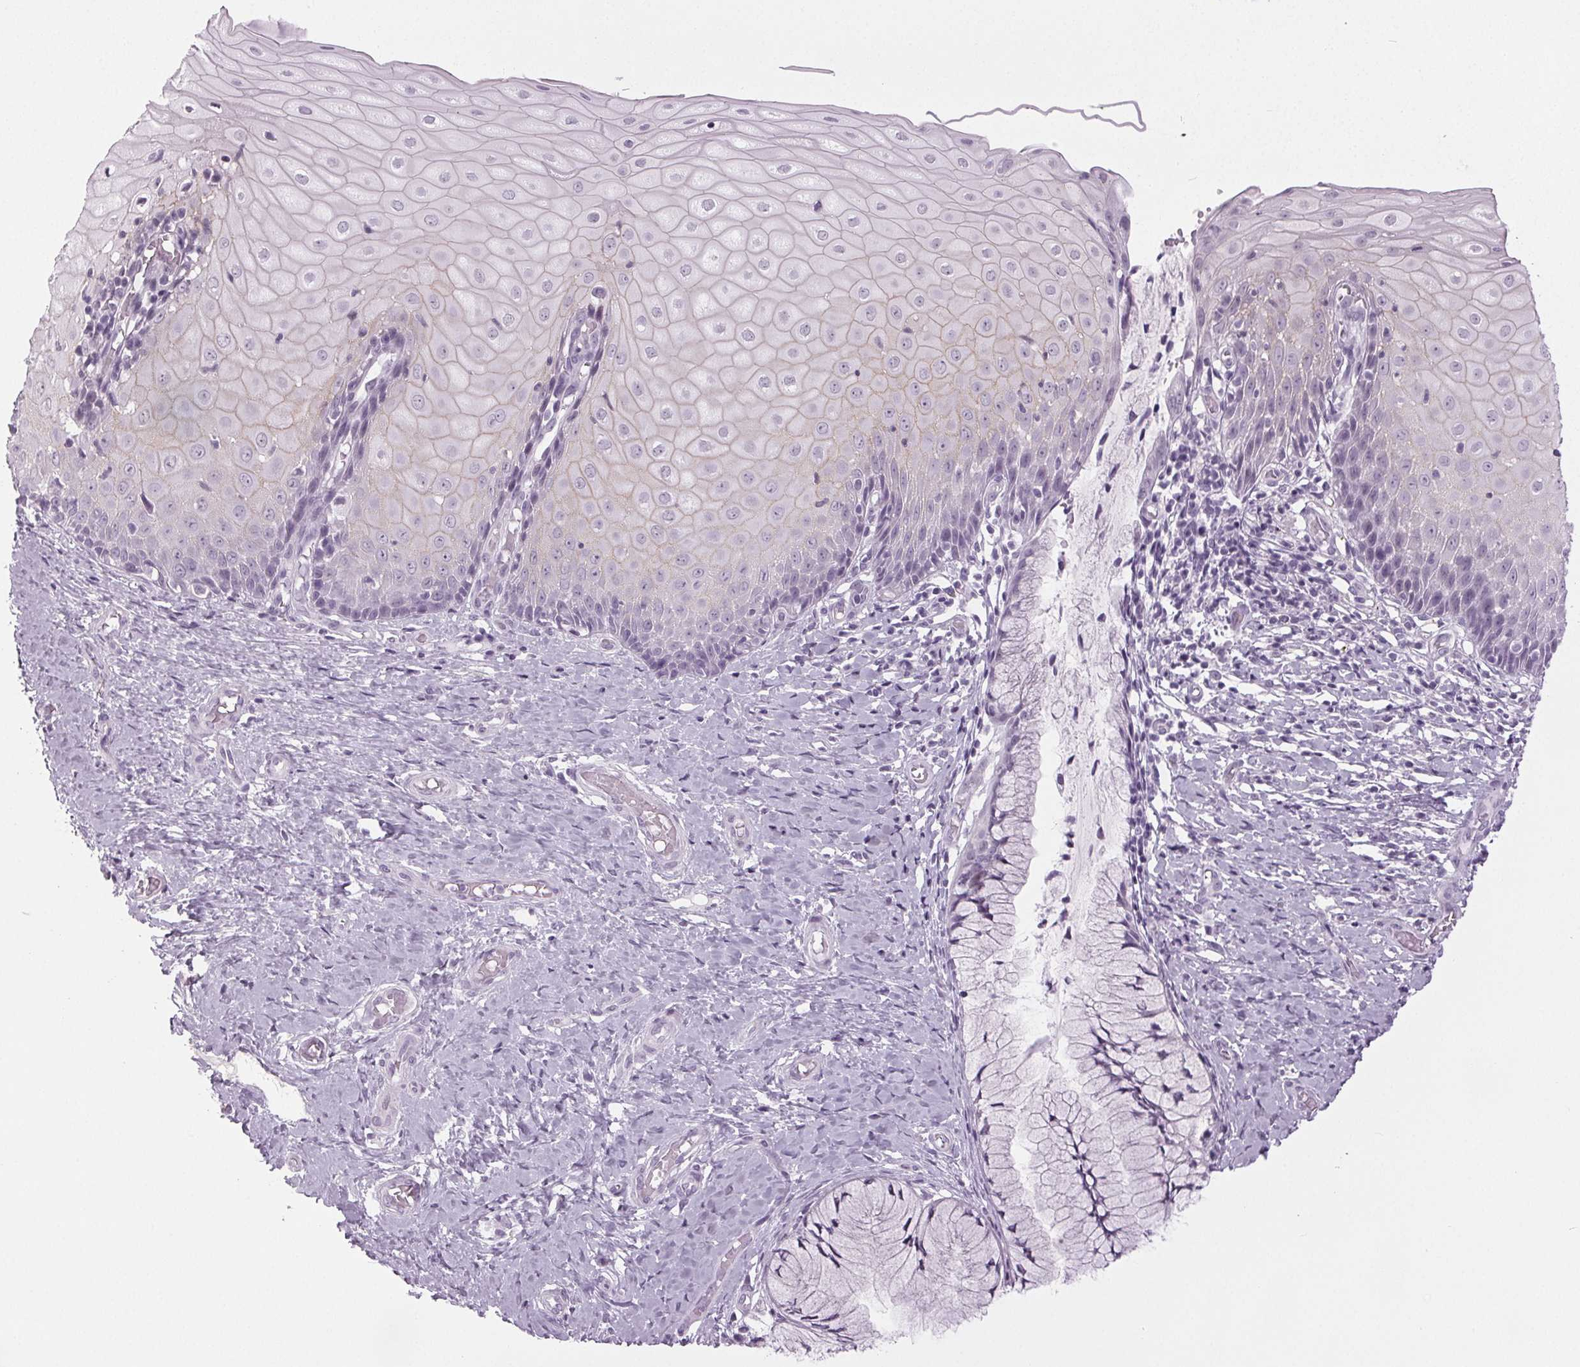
{"staining": {"intensity": "negative", "quantity": "none", "location": "none"}, "tissue": "cervix", "cell_type": "Glandular cells", "image_type": "normal", "snomed": [{"axis": "morphology", "description": "Normal tissue, NOS"}, {"axis": "topography", "description": "Cervix"}], "caption": "Photomicrograph shows no protein staining in glandular cells of benign cervix. (Brightfield microscopy of DAB IHC at high magnification).", "gene": "IGF2BP1", "patient": {"sex": "female", "age": 37}}